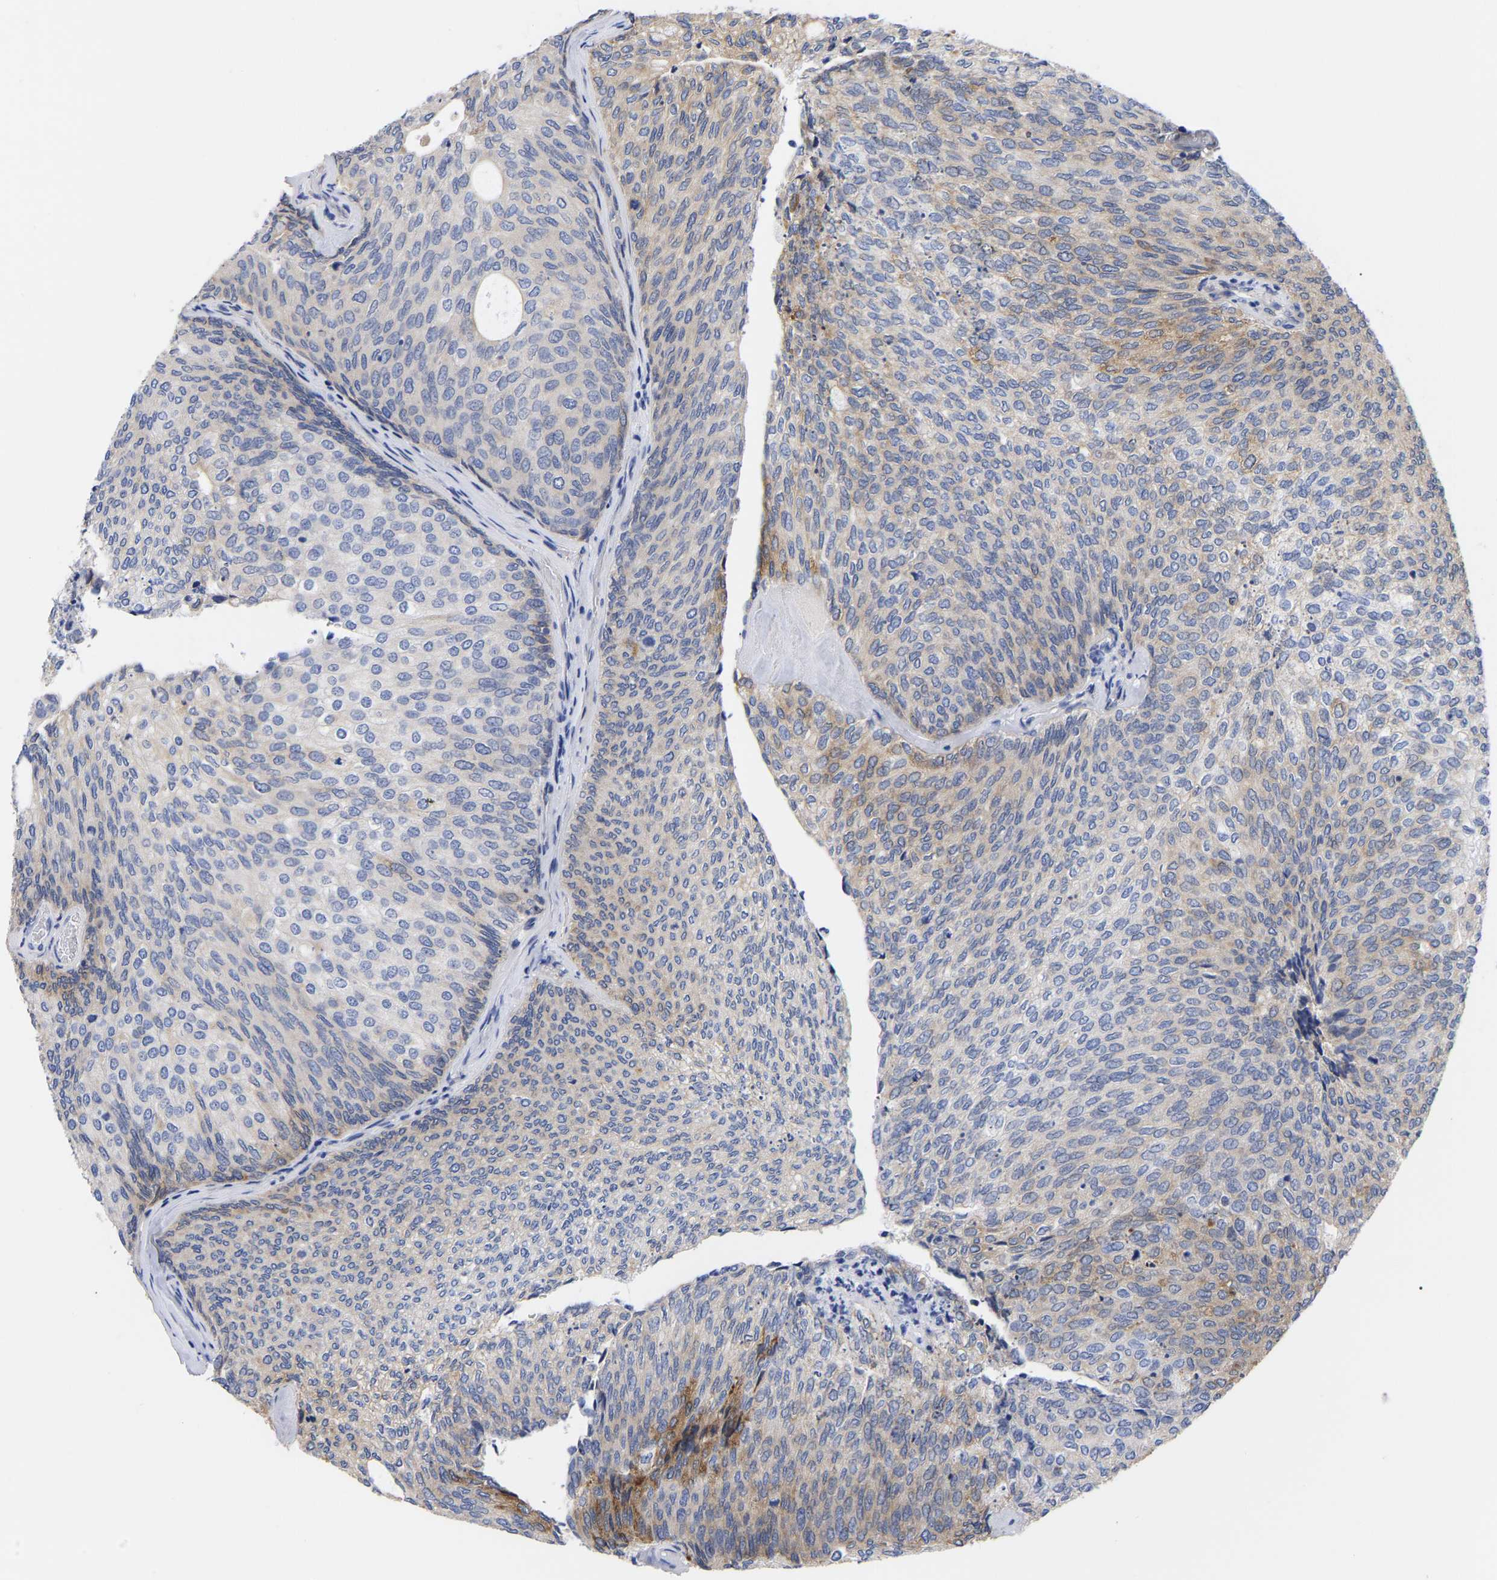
{"staining": {"intensity": "moderate", "quantity": "<25%", "location": "cytoplasmic/membranous"}, "tissue": "urothelial cancer", "cell_type": "Tumor cells", "image_type": "cancer", "snomed": [{"axis": "morphology", "description": "Urothelial carcinoma, Low grade"}, {"axis": "topography", "description": "Urinary bladder"}], "caption": "Urothelial cancer stained with DAB immunohistochemistry exhibits low levels of moderate cytoplasmic/membranous positivity in about <25% of tumor cells.", "gene": "CFAP298", "patient": {"sex": "female", "age": 79}}